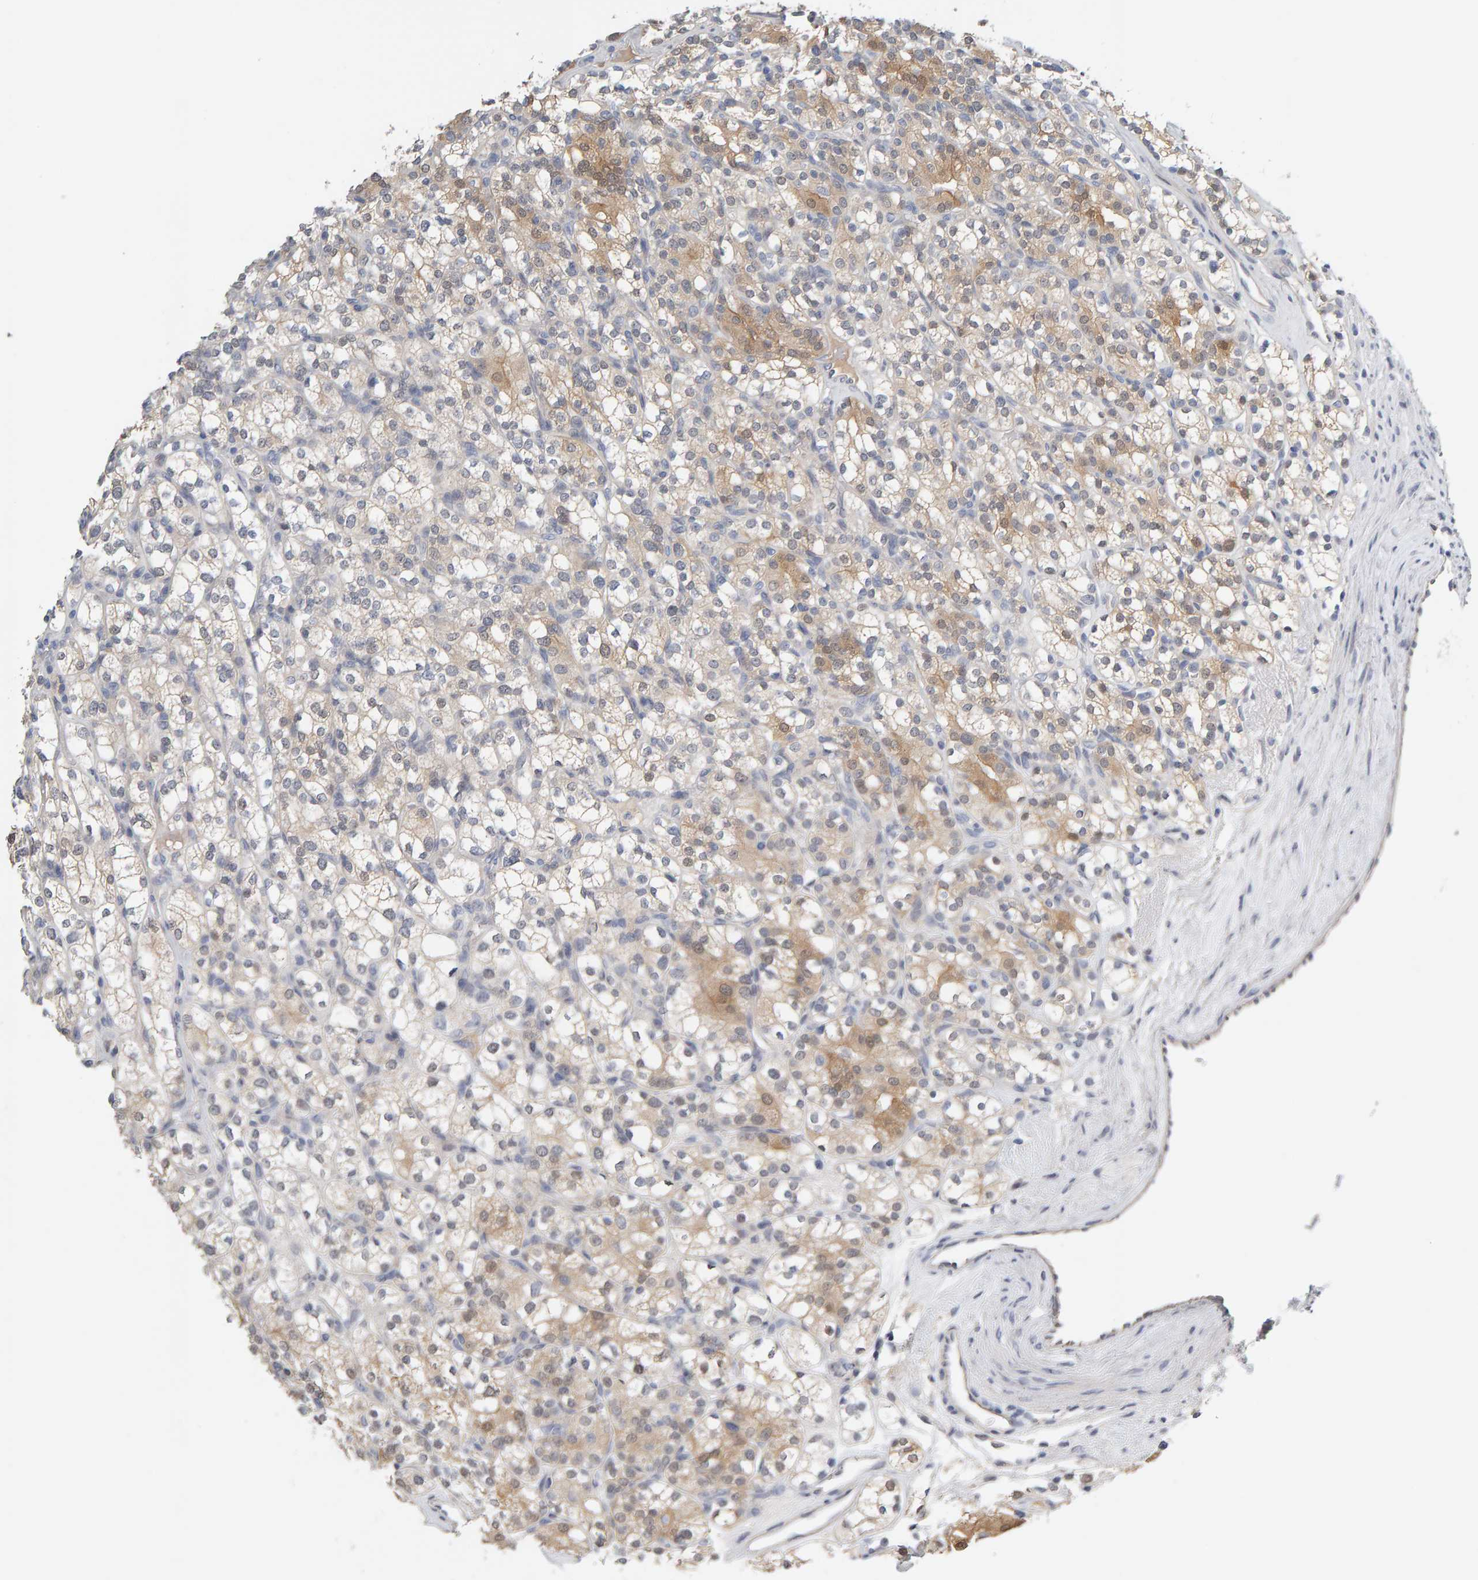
{"staining": {"intensity": "moderate", "quantity": "25%-75%", "location": "cytoplasmic/membranous"}, "tissue": "renal cancer", "cell_type": "Tumor cells", "image_type": "cancer", "snomed": [{"axis": "morphology", "description": "Adenocarcinoma, NOS"}, {"axis": "topography", "description": "Kidney"}], "caption": "Moderate cytoplasmic/membranous positivity for a protein is appreciated in approximately 25%-75% of tumor cells of renal cancer using immunohistochemistry.", "gene": "GFUS", "patient": {"sex": "male", "age": 77}}